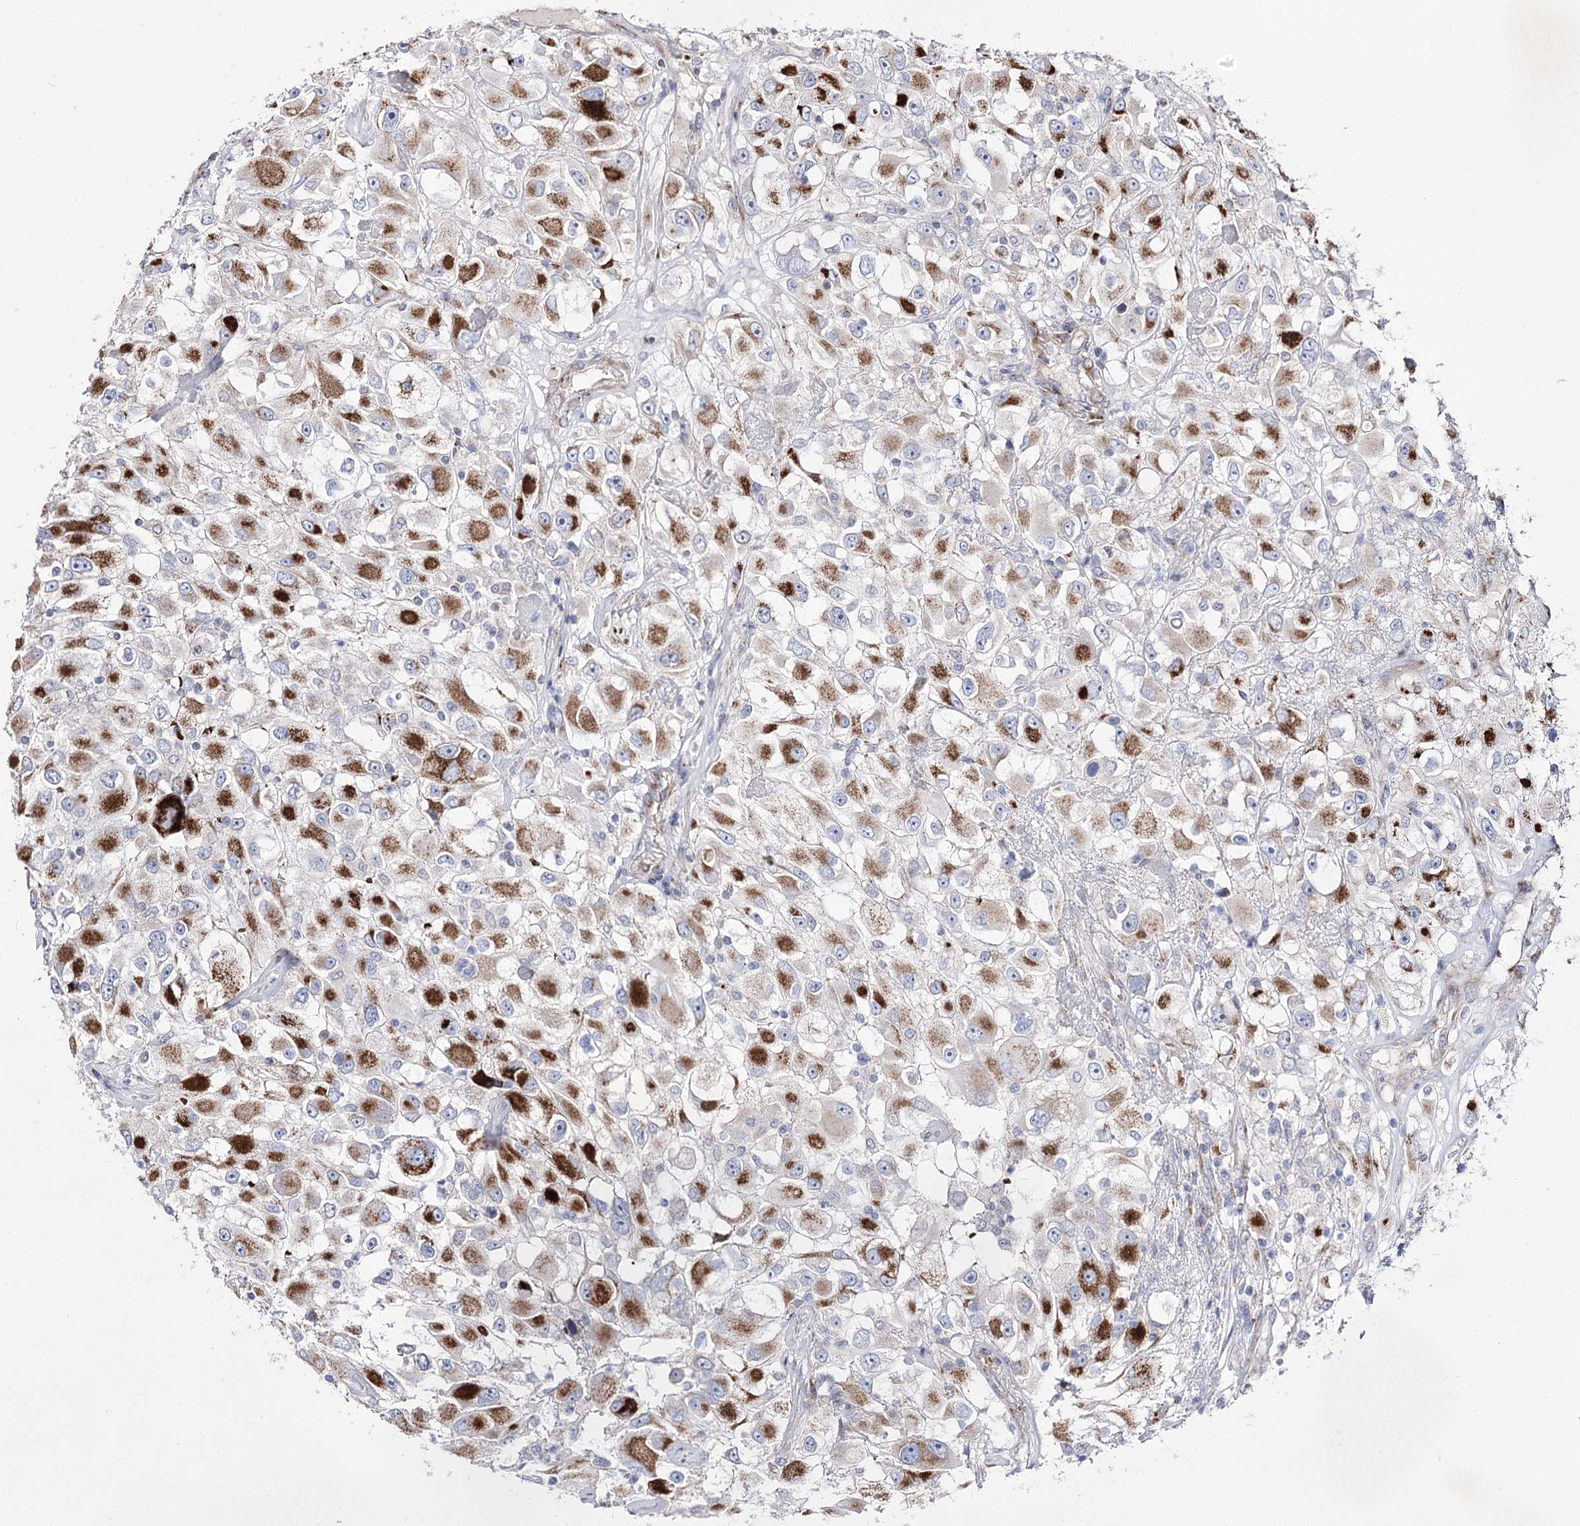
{"staining": {"intensity": "strong", "quantity": "25%-75%", "location": "cytoplasmic/membranous"}, "tissue": "renal cancer", "cell_type": "Tumor cells", "image_type": "cancer", "snomed": [{"axis": "morphology", "description": "Adenocarcinoma, NOS"}, {"axis": "topography", "description": "Kidney"}], "caption": "IHC histopathology image of neoplastic tissue: human renal cancer (adenocarcinoma) stained using immunohistochemistry displays high levels of strong protein expression localized specifically in the cytoplasmic/membranous of tumor cells, appearing as a cytoplasmic/membranous brown color.", "gene": "OSBPL5", "patient": {"sex": "female", "age": 52}}